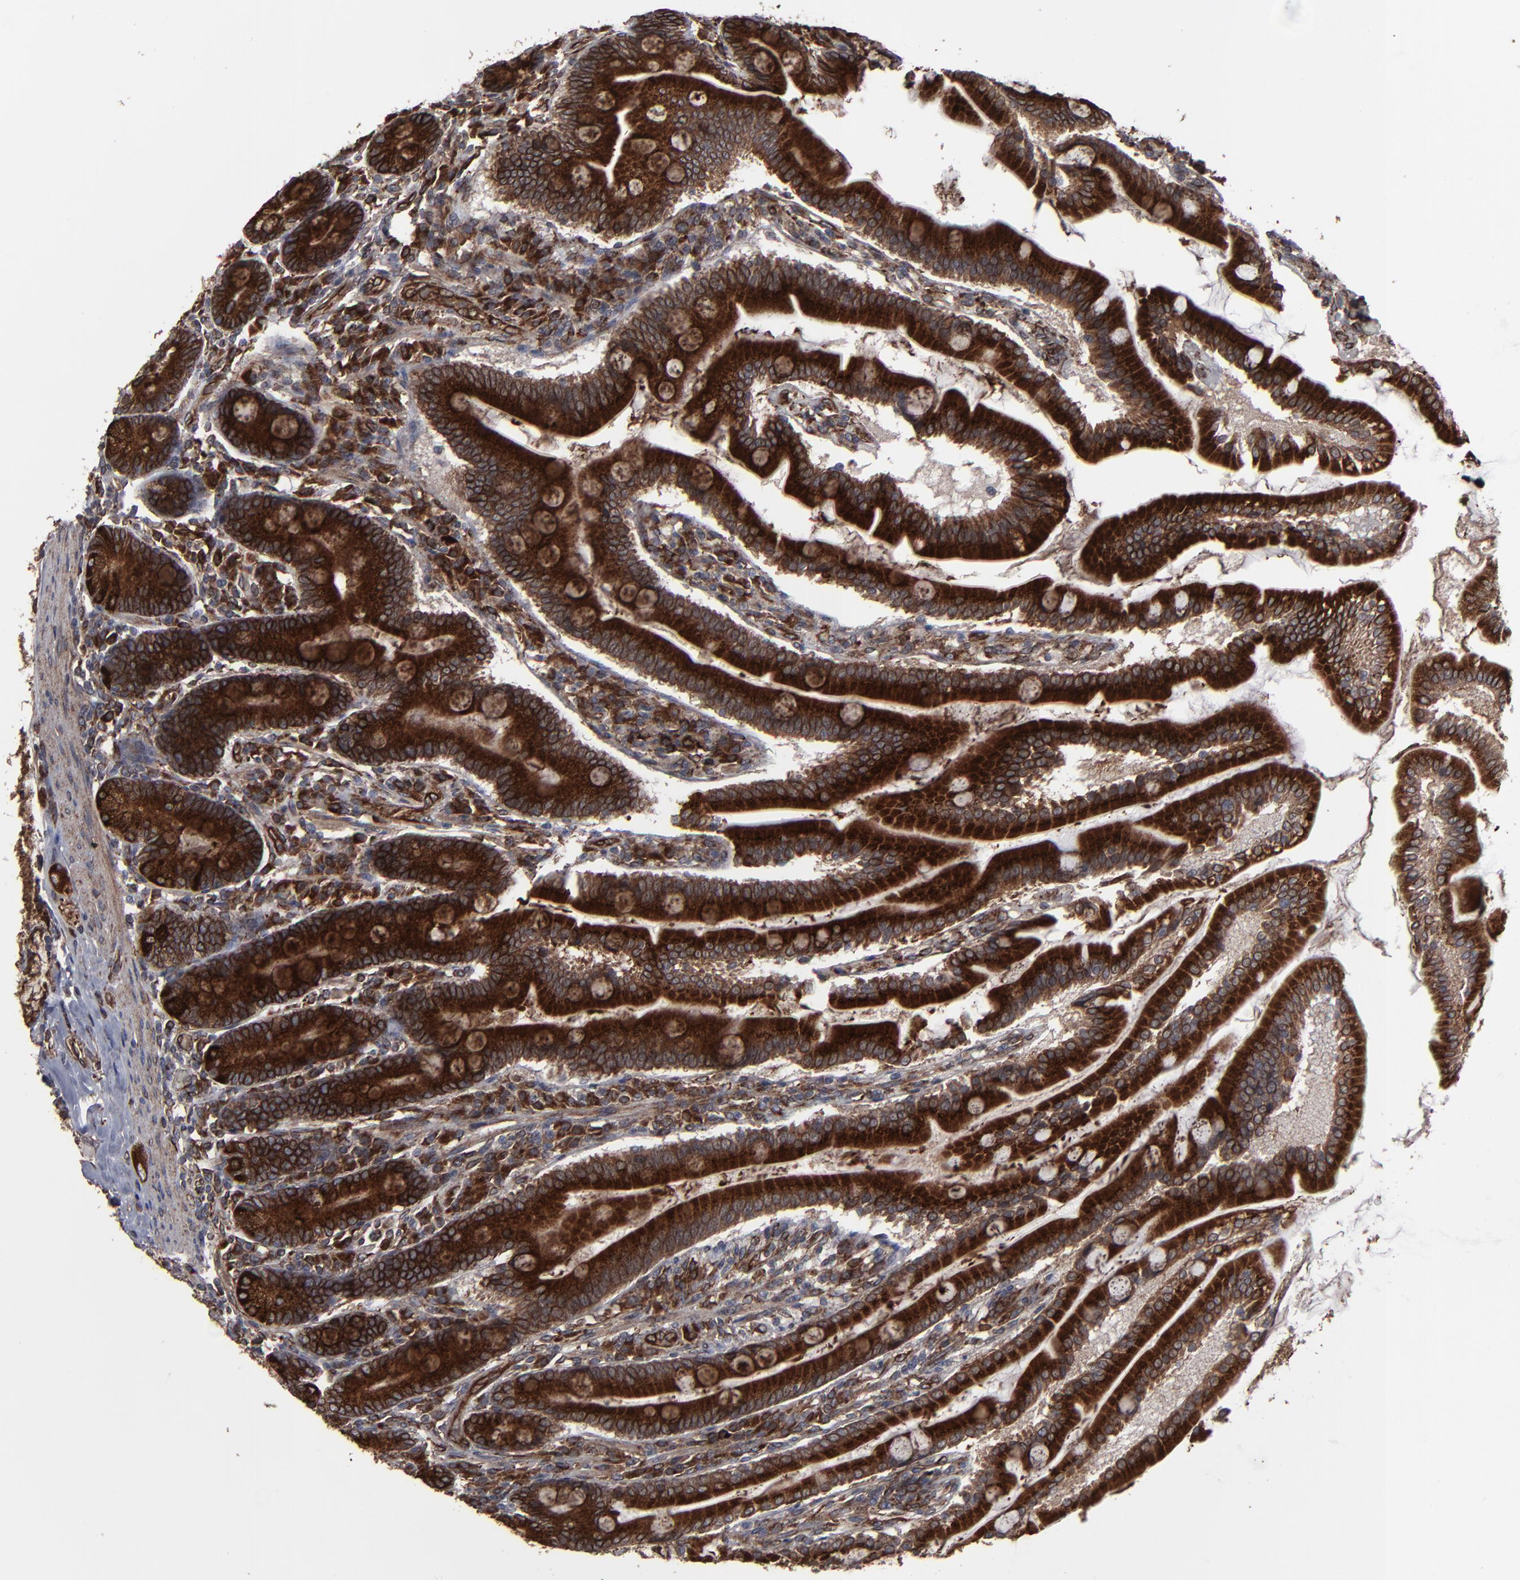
{"staining": {"intensity": "strong", "quantity": ">75%", "location": "cytoplasmic/membranous"}, "tissue": "duodenum", "cell_type": "Glandular cells", "image_type": "normal", "snomed": [{"axis": "morphology", "description": "Normal tissue, NOS"}, {"axis": "topography", "description": "Duodenum"}], "caption": "A brown stain shows strong cytoplasmic/membranous expression of a protein in glandular cells of benign human duodenum.", "gene": "CNIH1", "patient": {"sex": "female", "age": 64}}